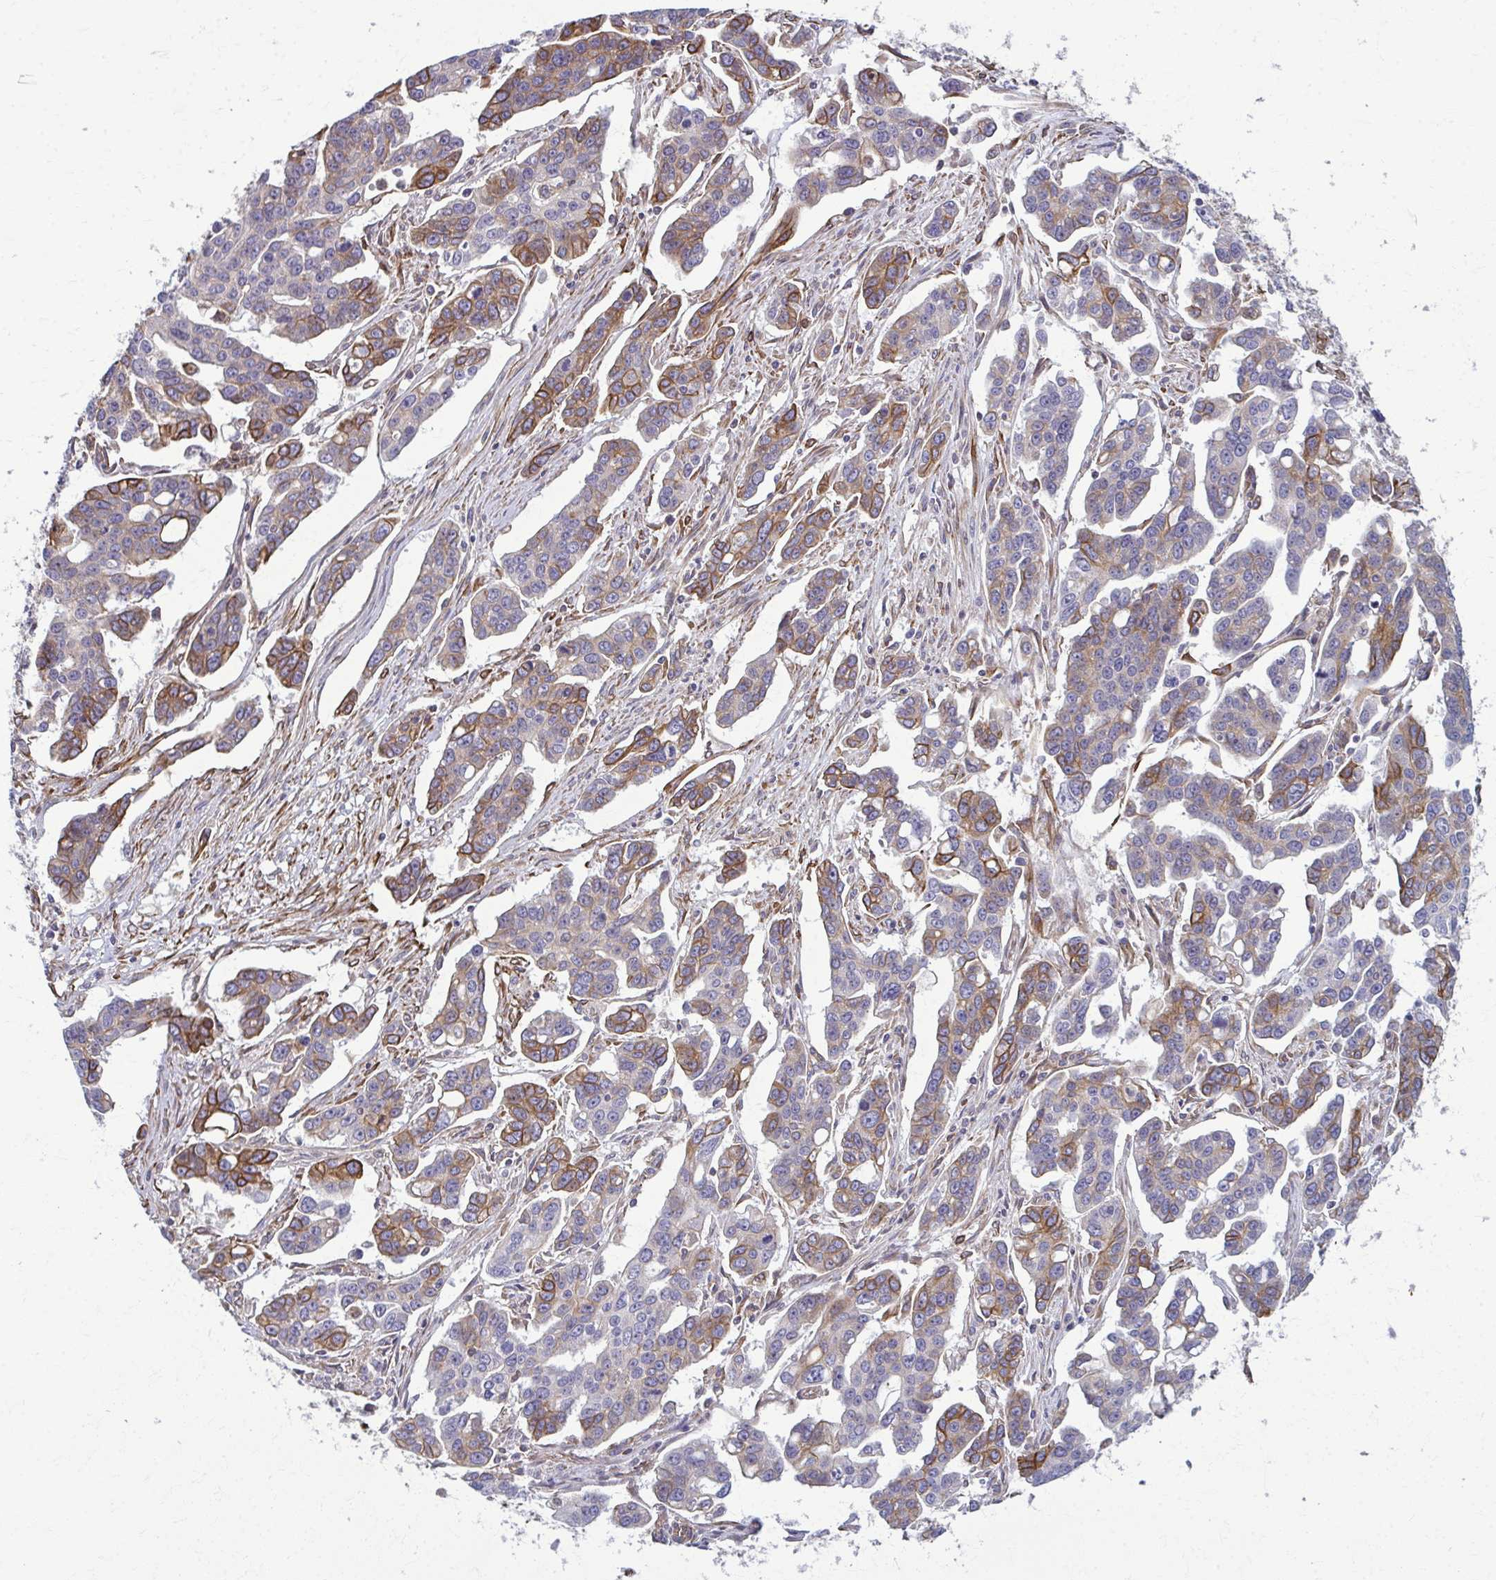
{"staining": {"intensity": "moderate", "quantity": "25%-75%", "location": "cytoplasmic/membranous"}, "tissue": "ovarian cancer", "cell_type": "Tumor cells", "image_type": "cancer", "snomed": [{"axis": "morphology", "description": "Carcinoma, endometroid"}, {"axis": "topography", "description": "Ovary"}], "caption": "Immunohistochemistry (IHC) image of human endometroid carcinoma (ovarian) stained for a protein (brown), which demonstrates medium levels of moderate cytoplasmic/membranous positivity in approximately 25%-75% of tumor cells.", "gene": "EID2B", "patient": {"sex": "female", "age": 78}}